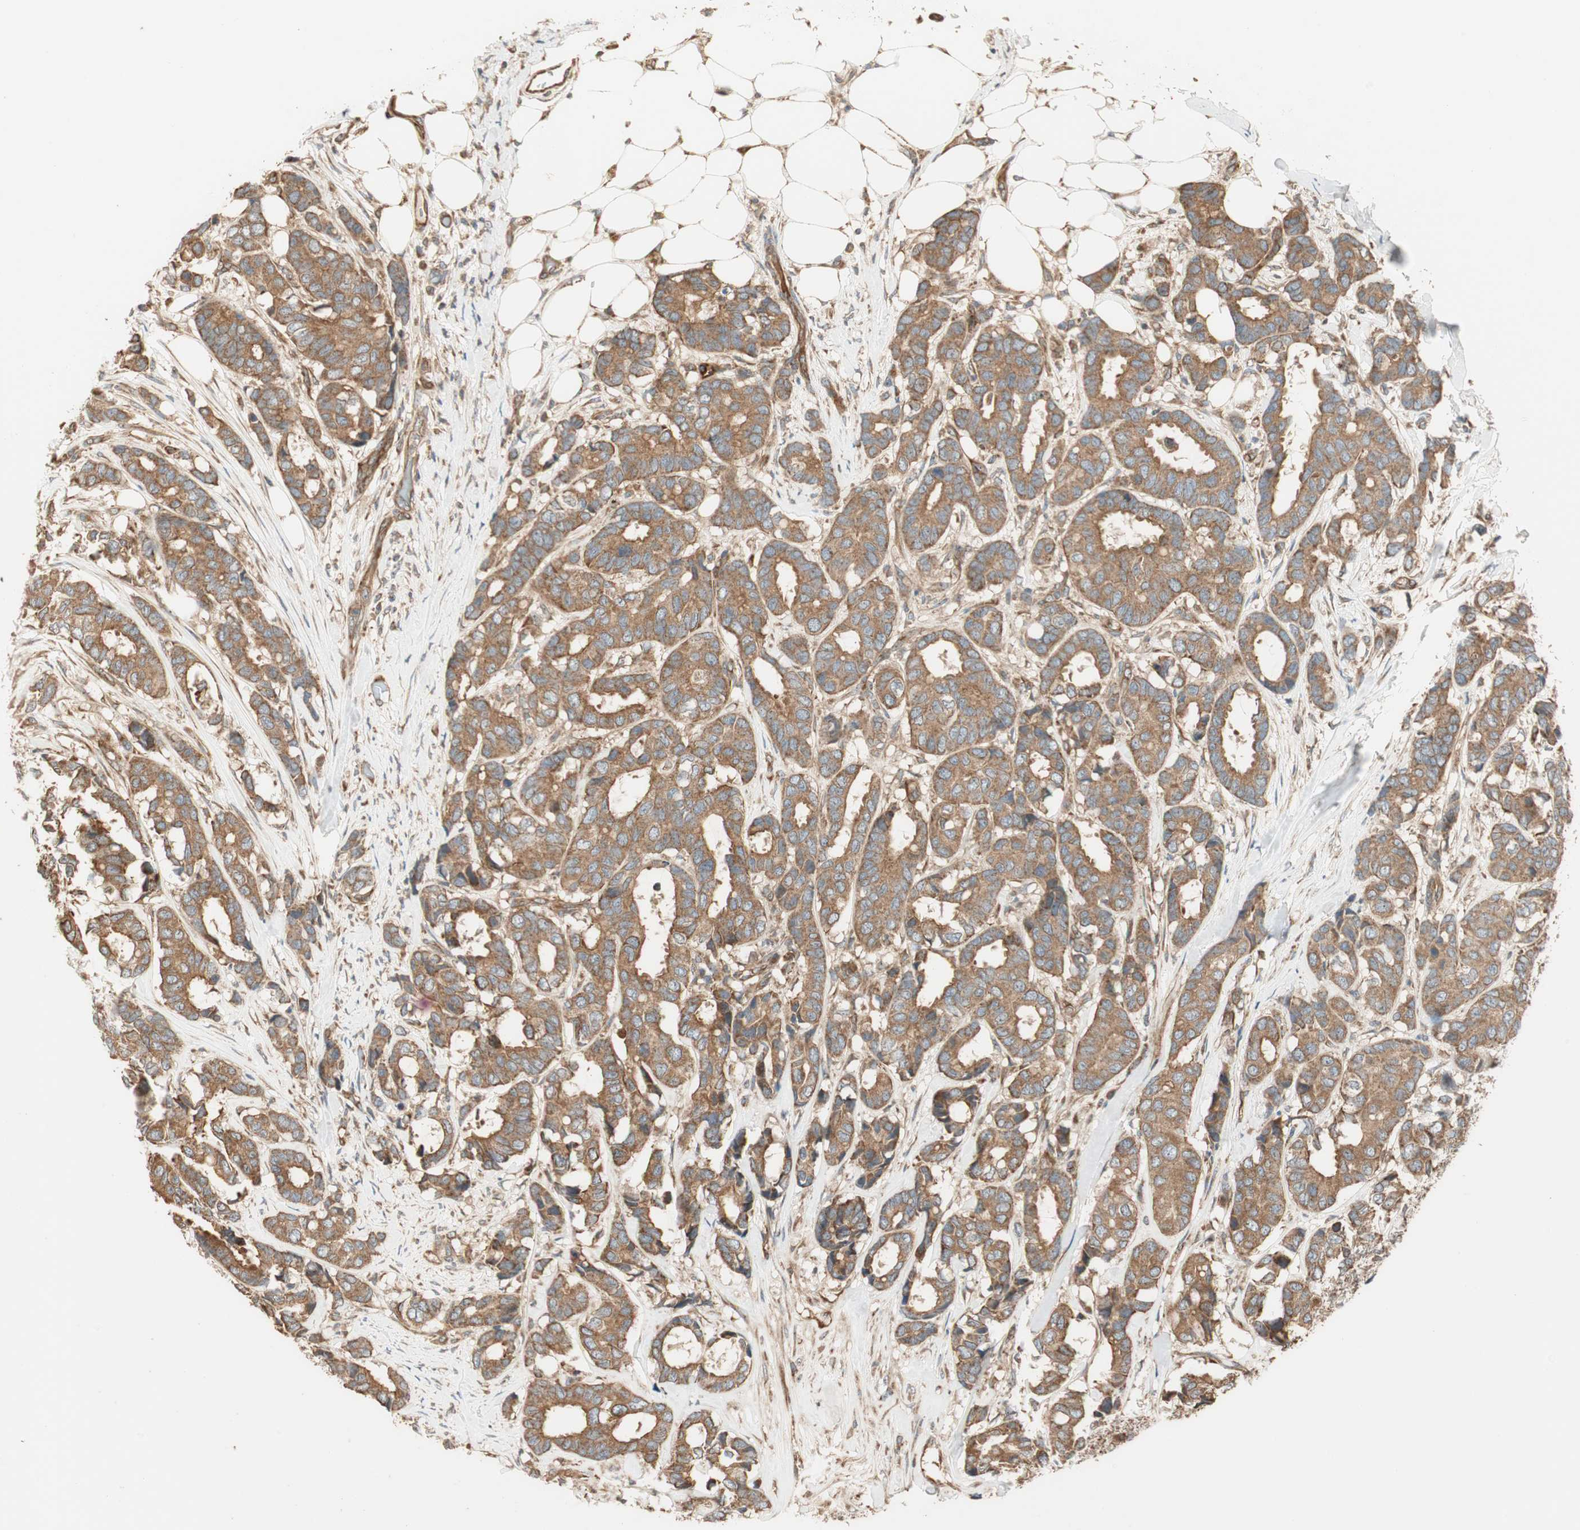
{"staining": {"intensity": "moderate", "quantity": ">75%", "location": "cytoplasmic/membranous"}, "tissue": "breast cancer", "cell_type": "Tumor cells", "image_type": "cancer", "snomed": [{"axis": "morphology", "description": "Duct carcinoma"}, {"axis": "topography", "description": "Breast"}], "caption": "IHC image of breast cancer stained for a protein (brown), which exhibits medium levels of moderate cytoplasmic/membranous positivity in approximately >75% of tumor cells.", "gene": "CTTNBP2NL", "patient": {"sex": "female", "age": 87}}